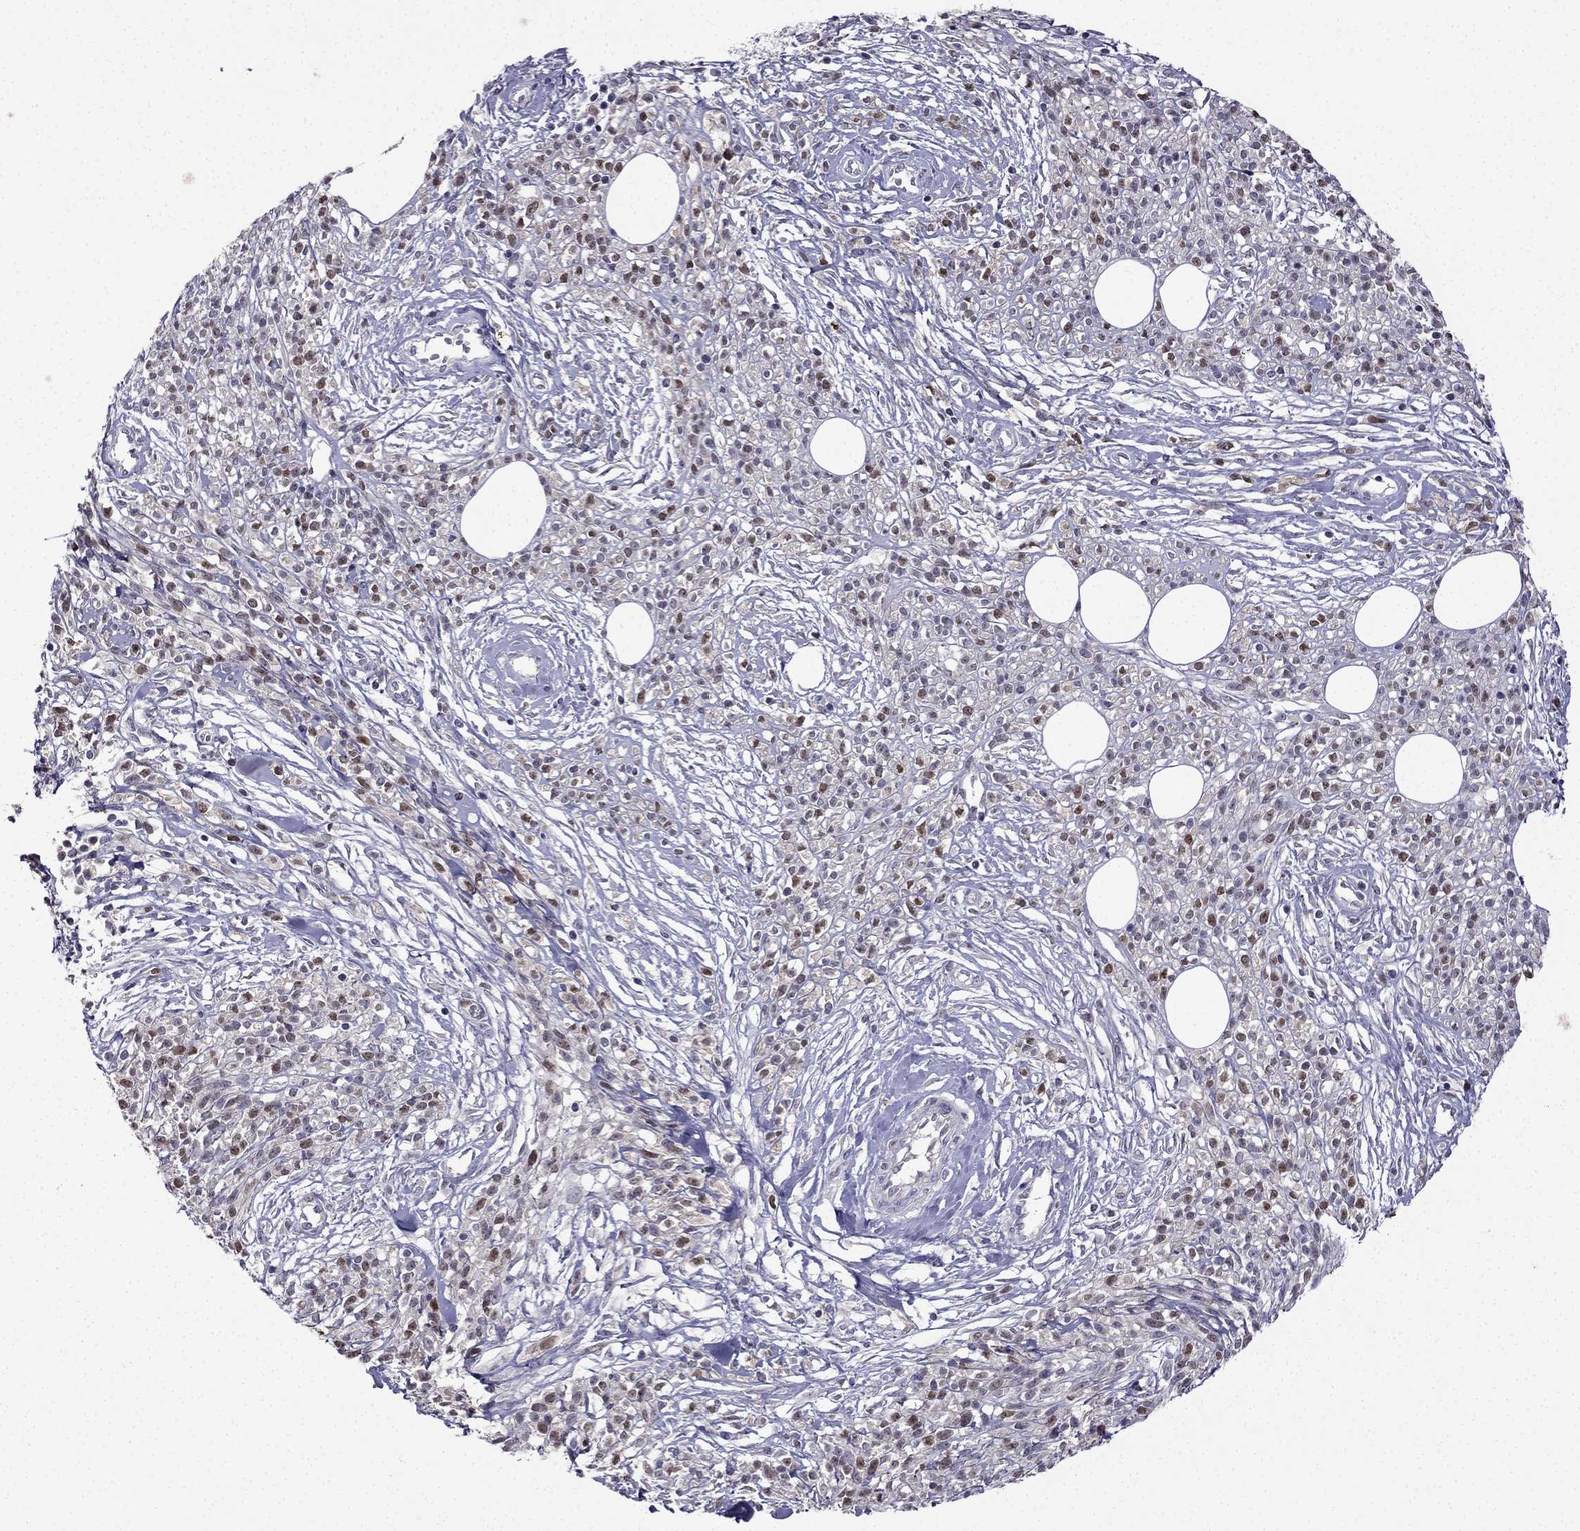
{"staining": {"intensity": "moderate", "quantity": "<25%", "location": "nuclear"}, "tissue": "melanoma", "cell_type": "Tumor cells", "image_type": "cancer", "snomed": [{"axis": "morphology", "description": "Malignant melanoma, NOS"}, {"axis": "topography", "description": "Skin"}, {"axis": "topography", "description": "Skin of trunk"}], "caption": "DAB (3,3'-diaminobenzidine) immunohistochemical staining of human melanoma demonstrates moderate nuclear protein staining in about <25% of tumor cells. (IHC, brightfield microscopy, high magnification).", "gene": "UHRF1", "patient": {"sex": "male", "age": 74}}